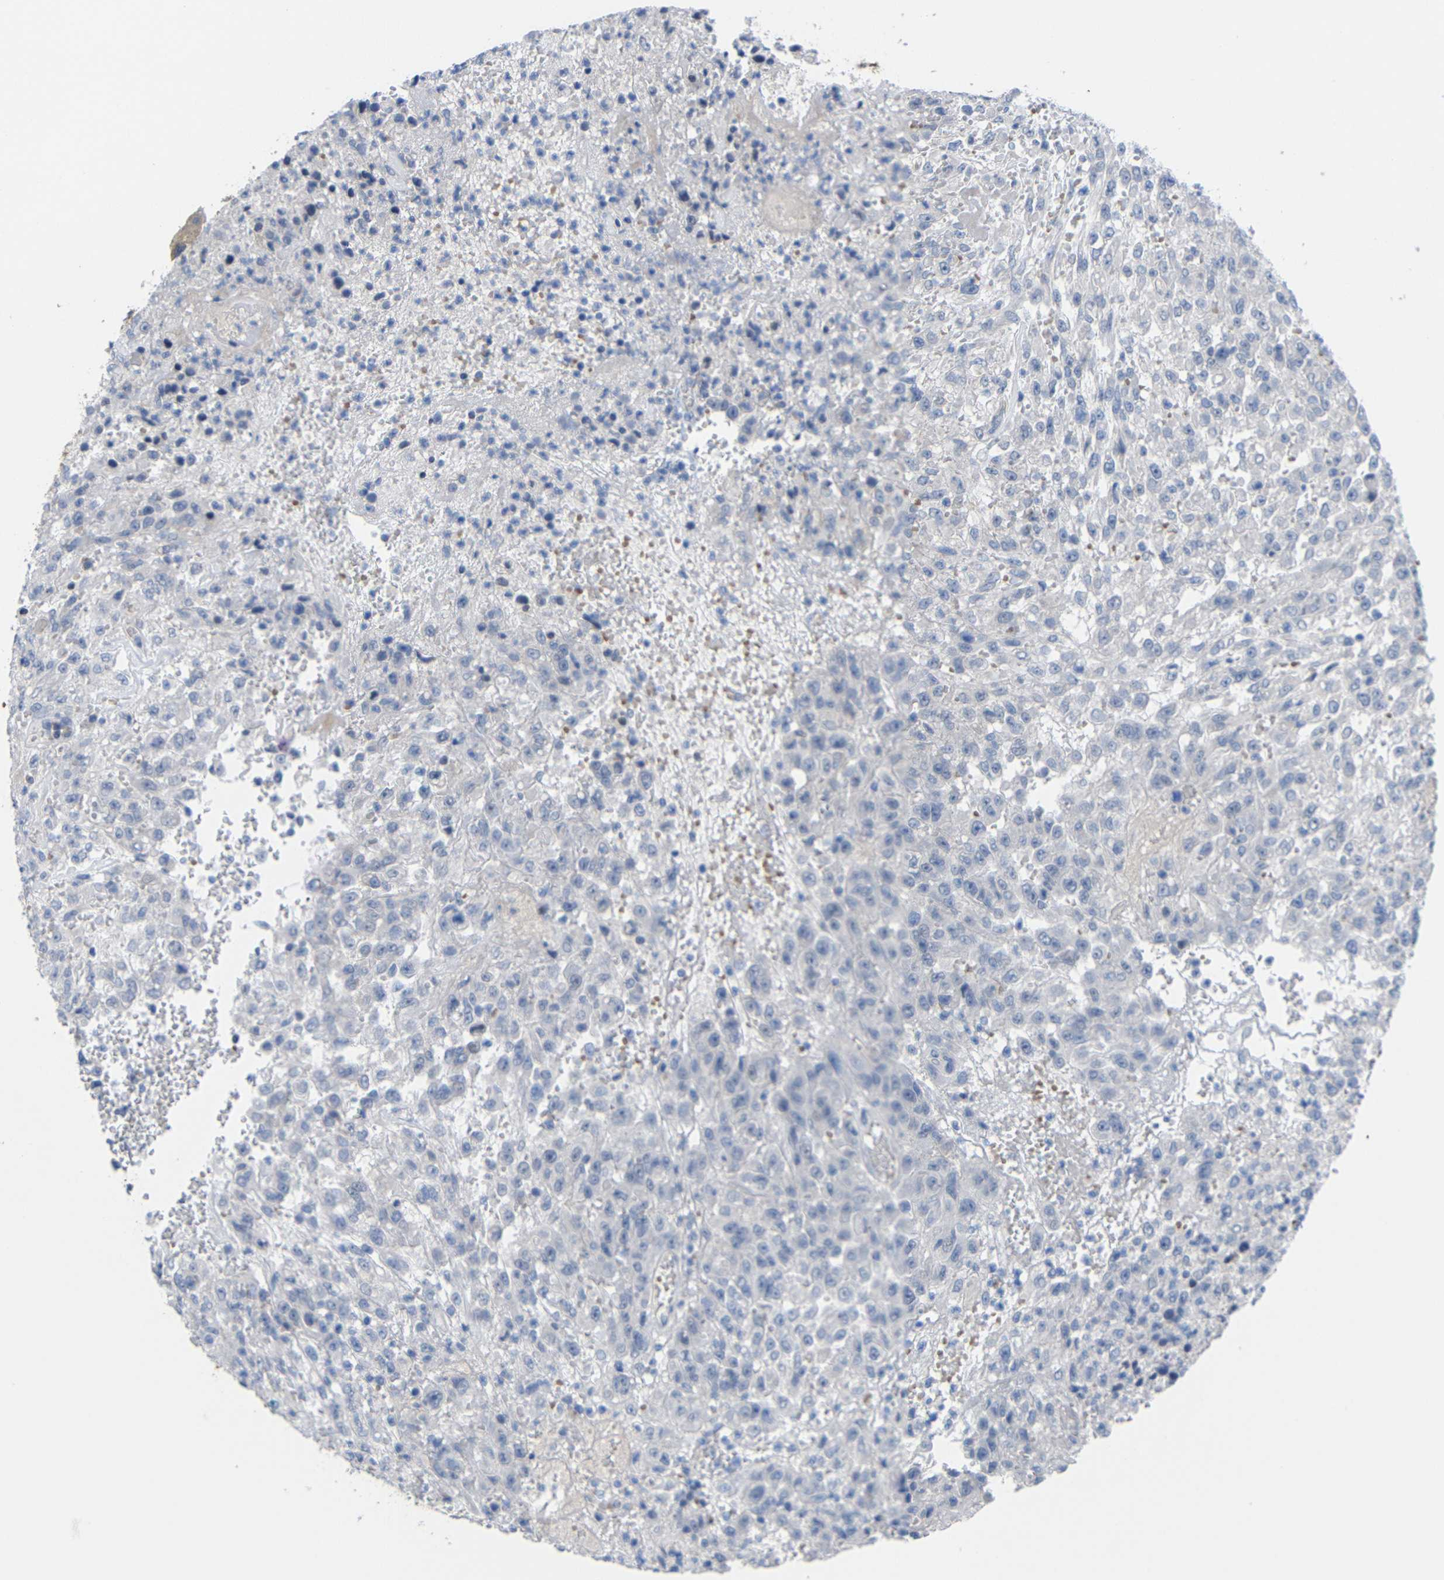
{"staining": {"intensity": "negative", "quantity": "none", "location": "none"}, "tissue": "urothelial cancer", "cell_type": "Tumor cells", "image_type": "cancer", "snomed": [{"axis": "morphology", "description": "Urothelial carcinoma, High grade"}, {"axis": "topography", "description": "Urinary bladder"}], "caption": "Immunohistochemistry histopathology image of human high-grade urothelial carcinoma stained for a protein (brown), which shows no expression in tumor cells.", "gene": "CMTM1", "patient": {"sex": "male", "age": 46}}